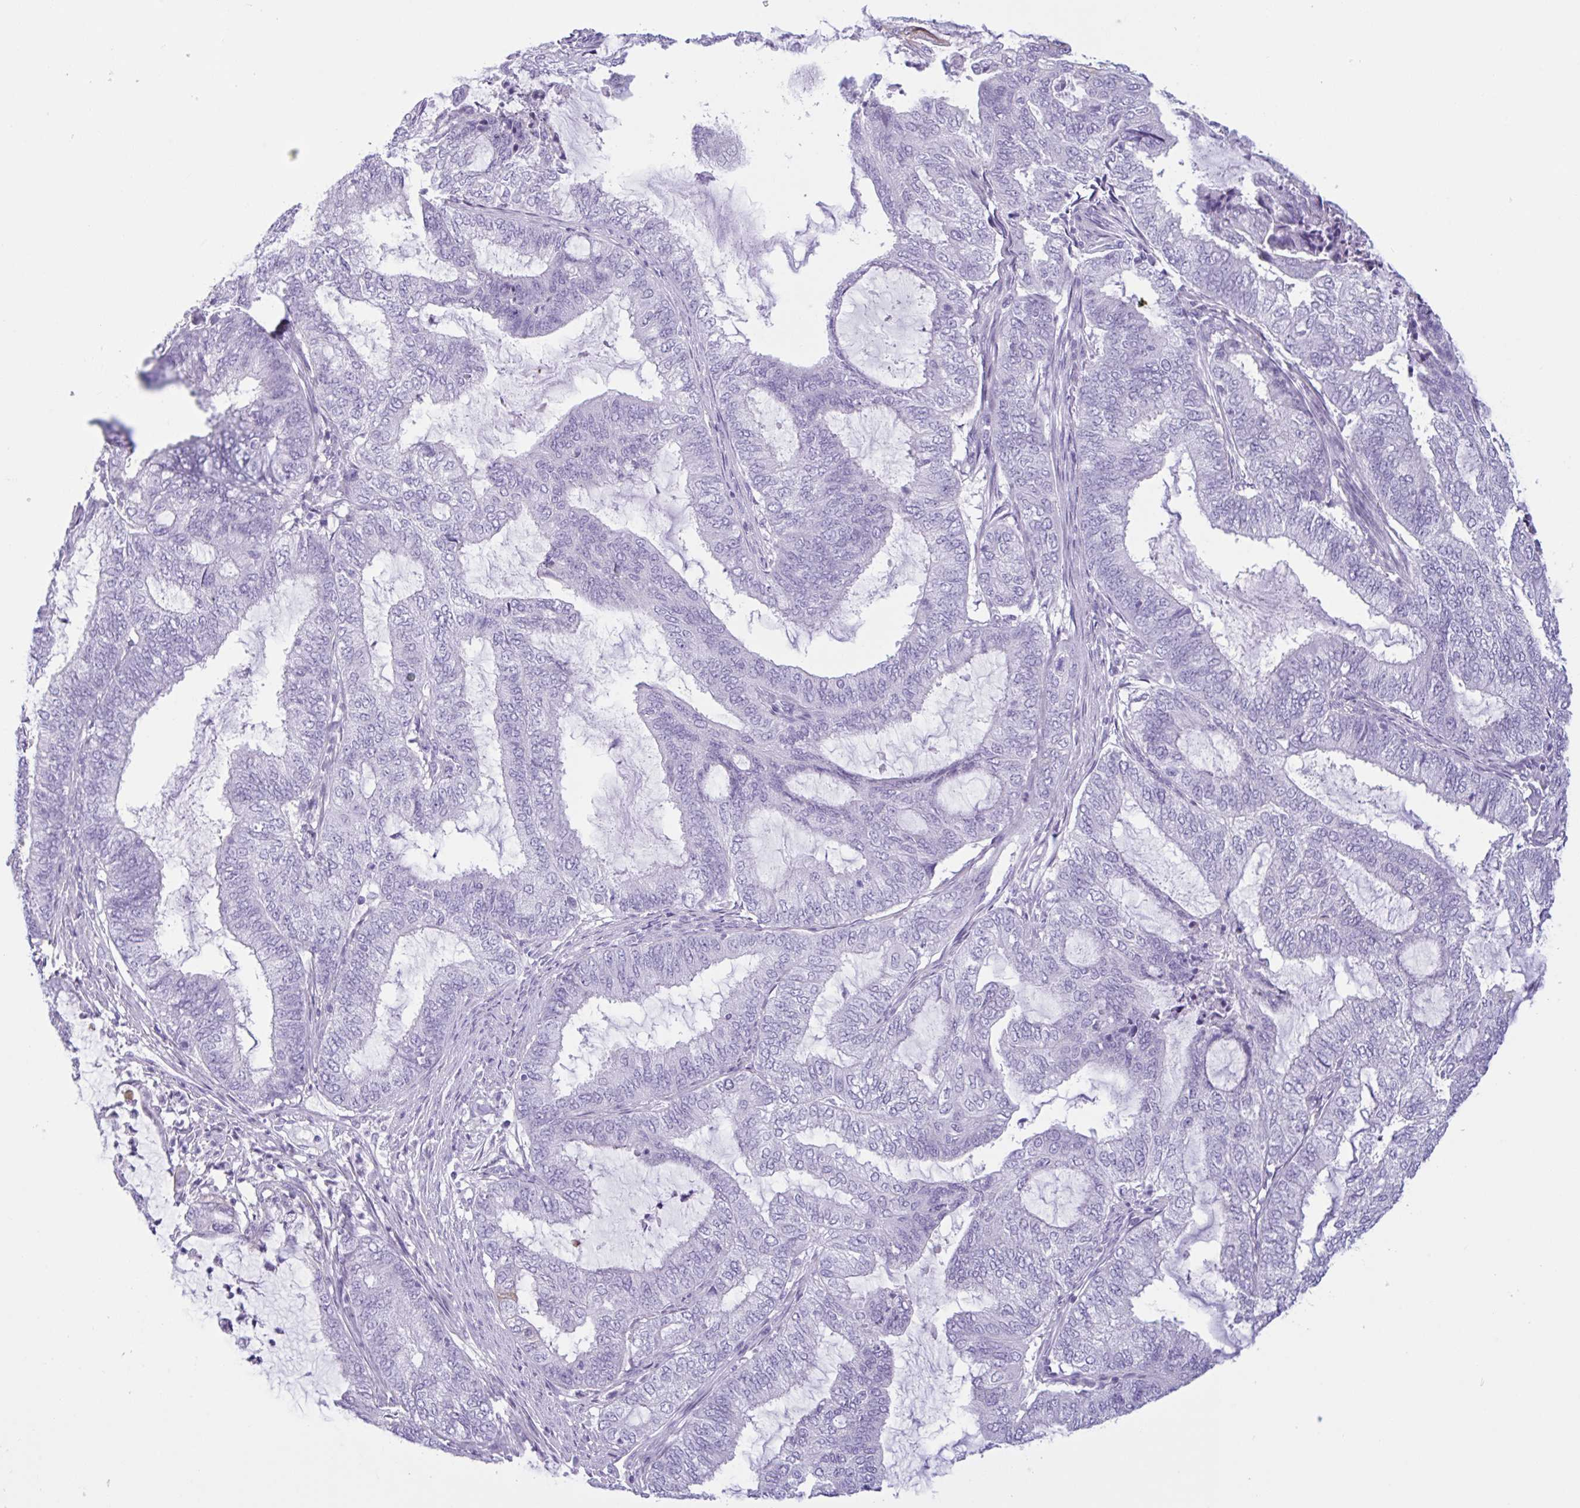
{"staining": {"intensity": "negative", "quantity": "none", "location": "none"}, "tissue": "endometrial cancer", "cell_type": "Tumor cells", "image_type": "cancer", "snomed": [{"axis": "morphology", "description": "Adenocarcinoma, NOS"}, {"axis": "topography", "description": "Endometrium"}], "caption": "The immunohistochemistry (IHC) photomicrograph has no significant positivity in tumor cells of endometrial adenocarcinoma tissue.", "gene": "CTSE", "patient": {"sex": "female", "age": 51}}